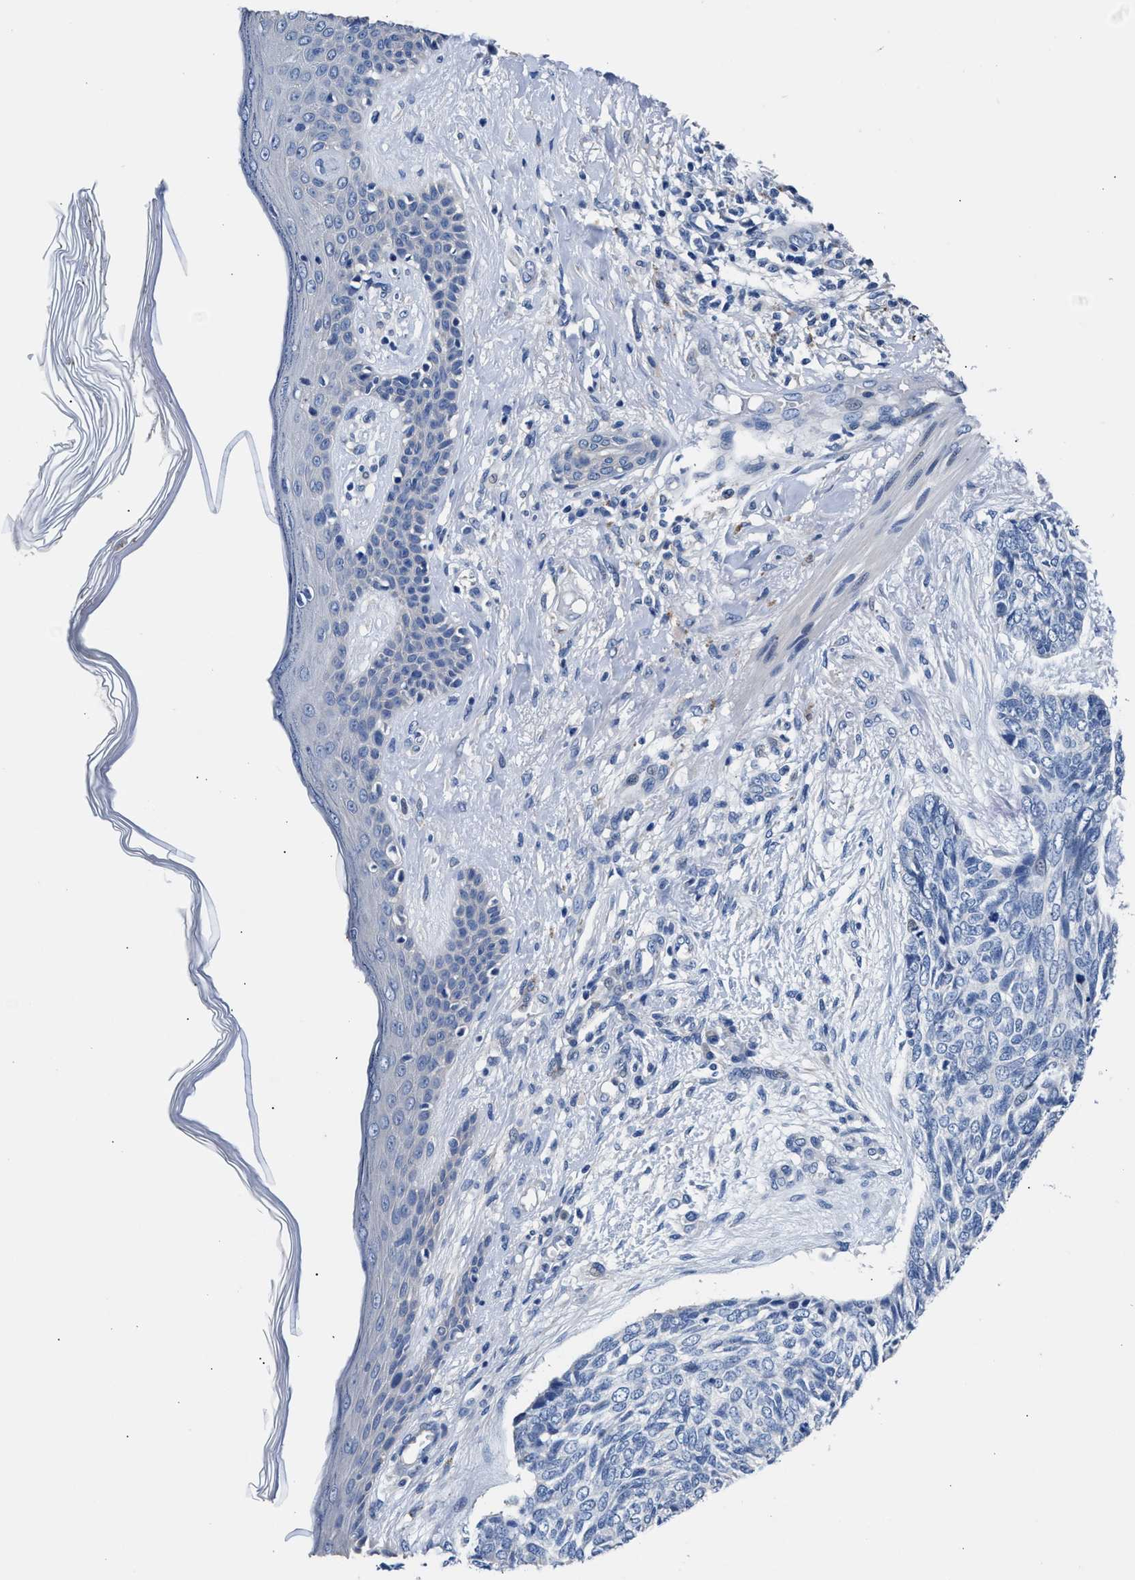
{"staining": {"intensity": "negative", "quantity": "none", "location": "none"}, "tissue": "skin cancer", "cell_type": "Tumor cells", "image_type": "cancer", "snomed": [{"axis": "morphology", "description": "Basal cell carcinoma"}, {"axis": "topography", "description": "Skin"}], "caption": "This is a image of immunohistochemistry staining of skin cancer, which shows no positivity in tumor cells.", "gene": "GSTM1", "patient": {"sex": "female", "age": 84}}